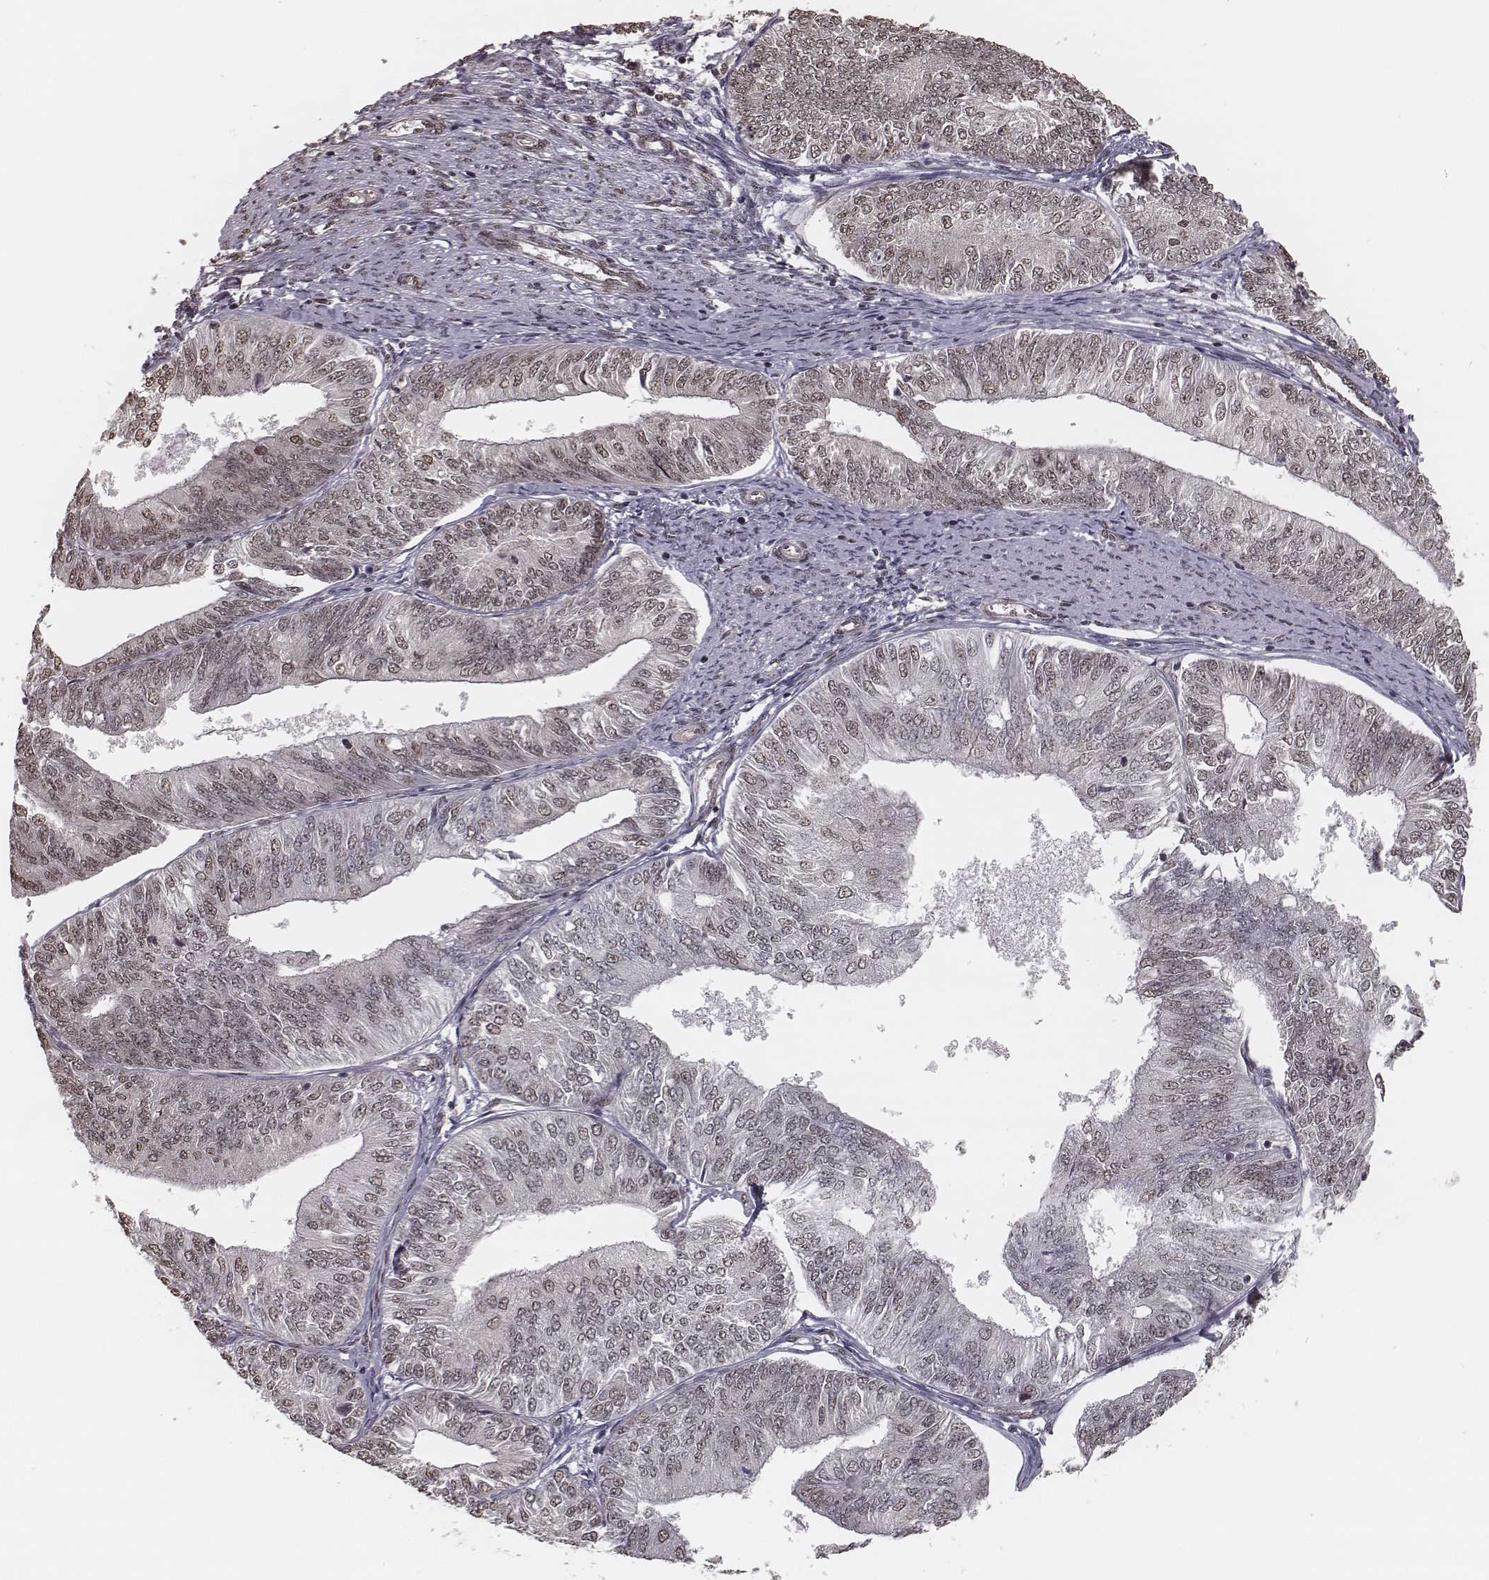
{"staining": {"intensity": "weak", "quantity": "25%-75%", "location": "nuclear"}, "tissue": "endometrial cancer", "cell_type": "Tumor cells", "image_type": "cancer", "snomed": [{"axis": "morphology", "description": "Adenocarcinoma, NOS"}, {"axis": "topography", "description": "Endometrium"}], "caption": "DAB (3,3'-diaminobenzidine) immunohistochemical staining of endometrial adenocarcinoma reveals weak nuclear protein expression in approximately 25%-75% of tumor cells. Immunohistochemistry stains the protein in brown and the nuclei are stained blue.", "gene": "HMGA2", "patient": {"sex": "female", "age": 58}}